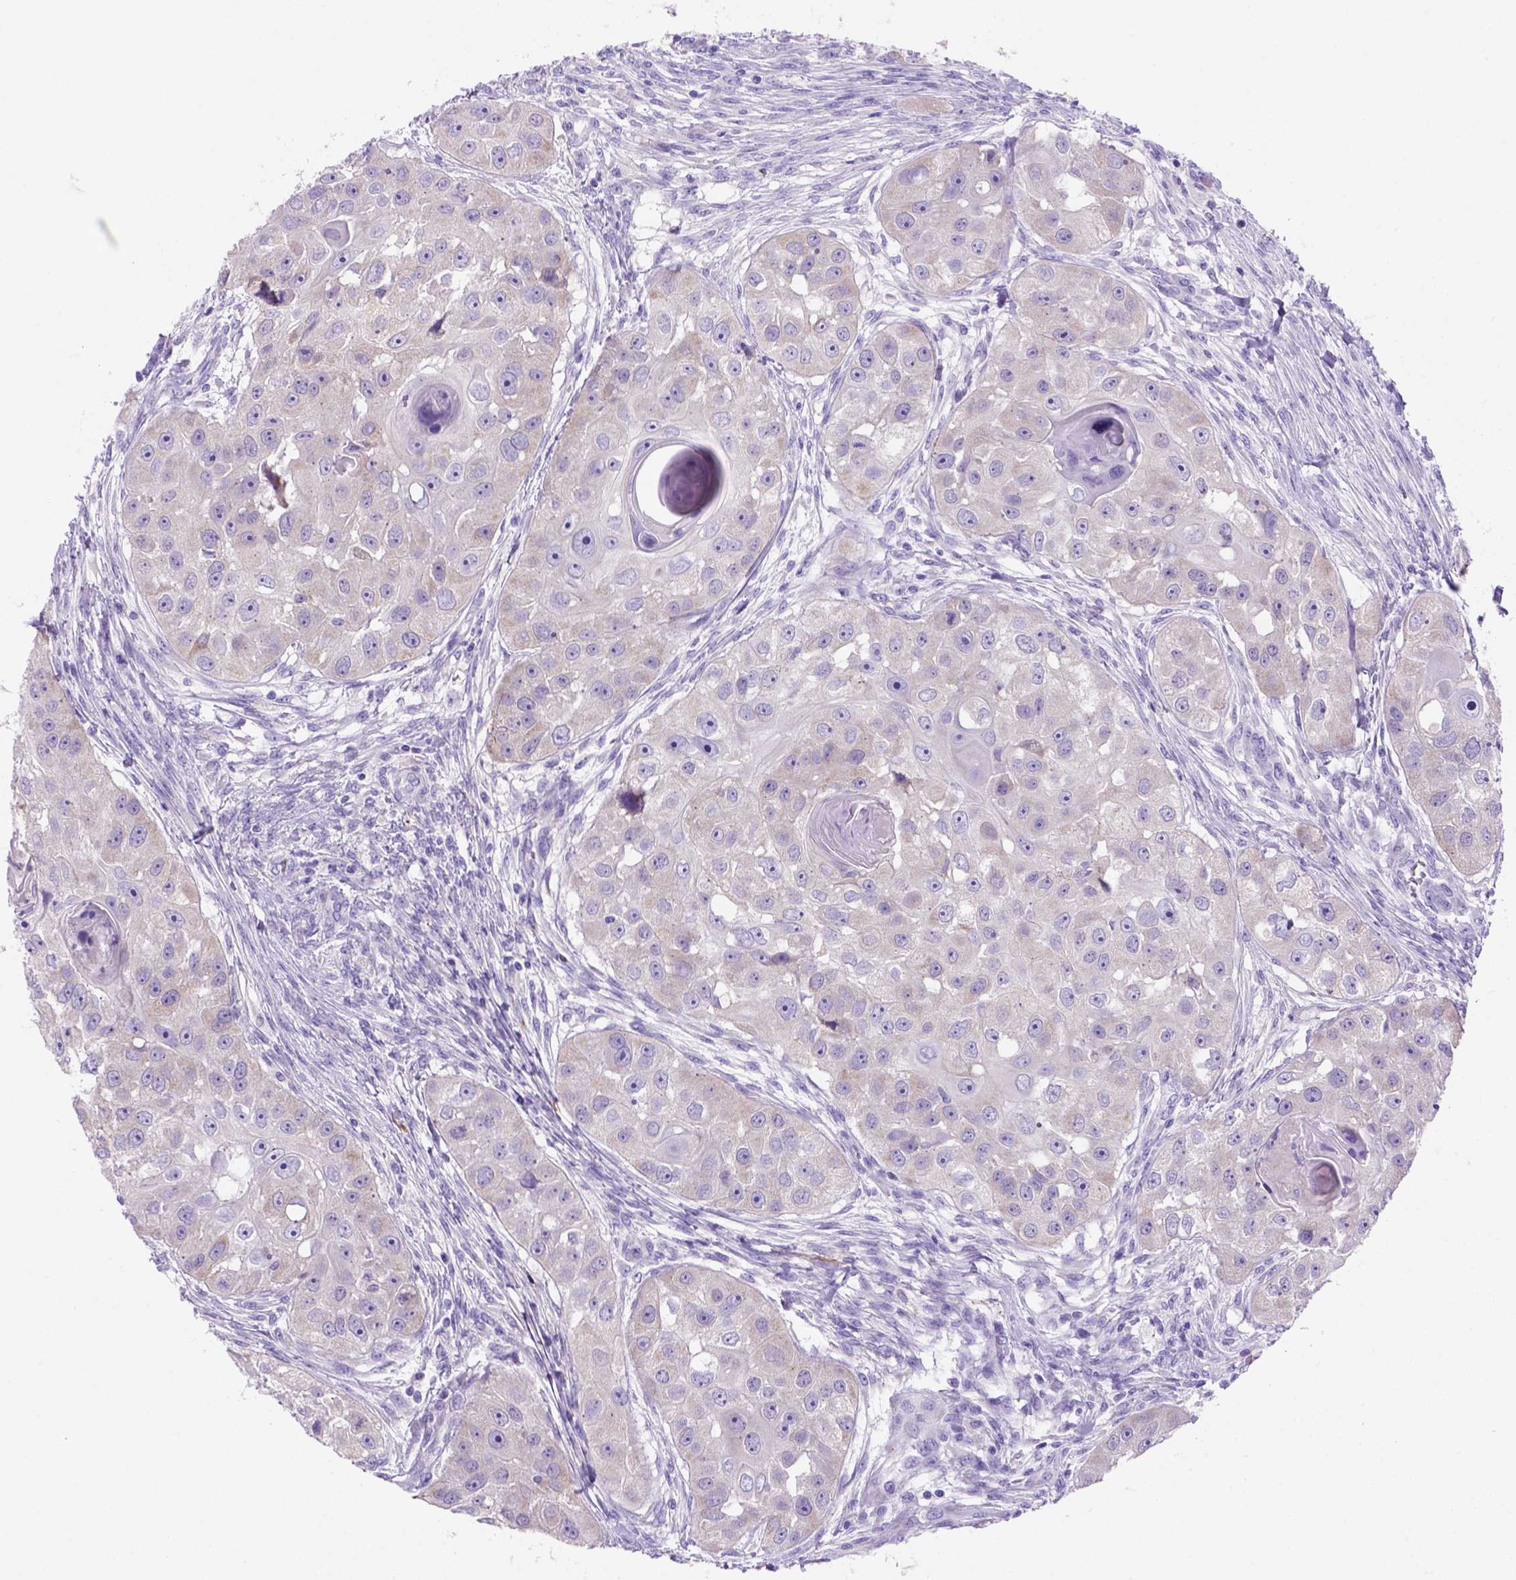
{"staining": {"intensity": "negative", "quantity": "none", "location": "none"}, "tissue": "head and neck cancer", "cell_type": "Tumor cells", "image_type": "cancer", "snomed": [{"axis": "morphology", "description": "Squamous cell carcinoma, NOS"}, {"axis": "topography", "description": "Head-Neck"}], "caption": "A histopathology image of human head and neck squamous cell carcinoma is negative for staining in tumor cells.", "gene": "SIRPD", "patient": {"sex": "male", "age": 51}}